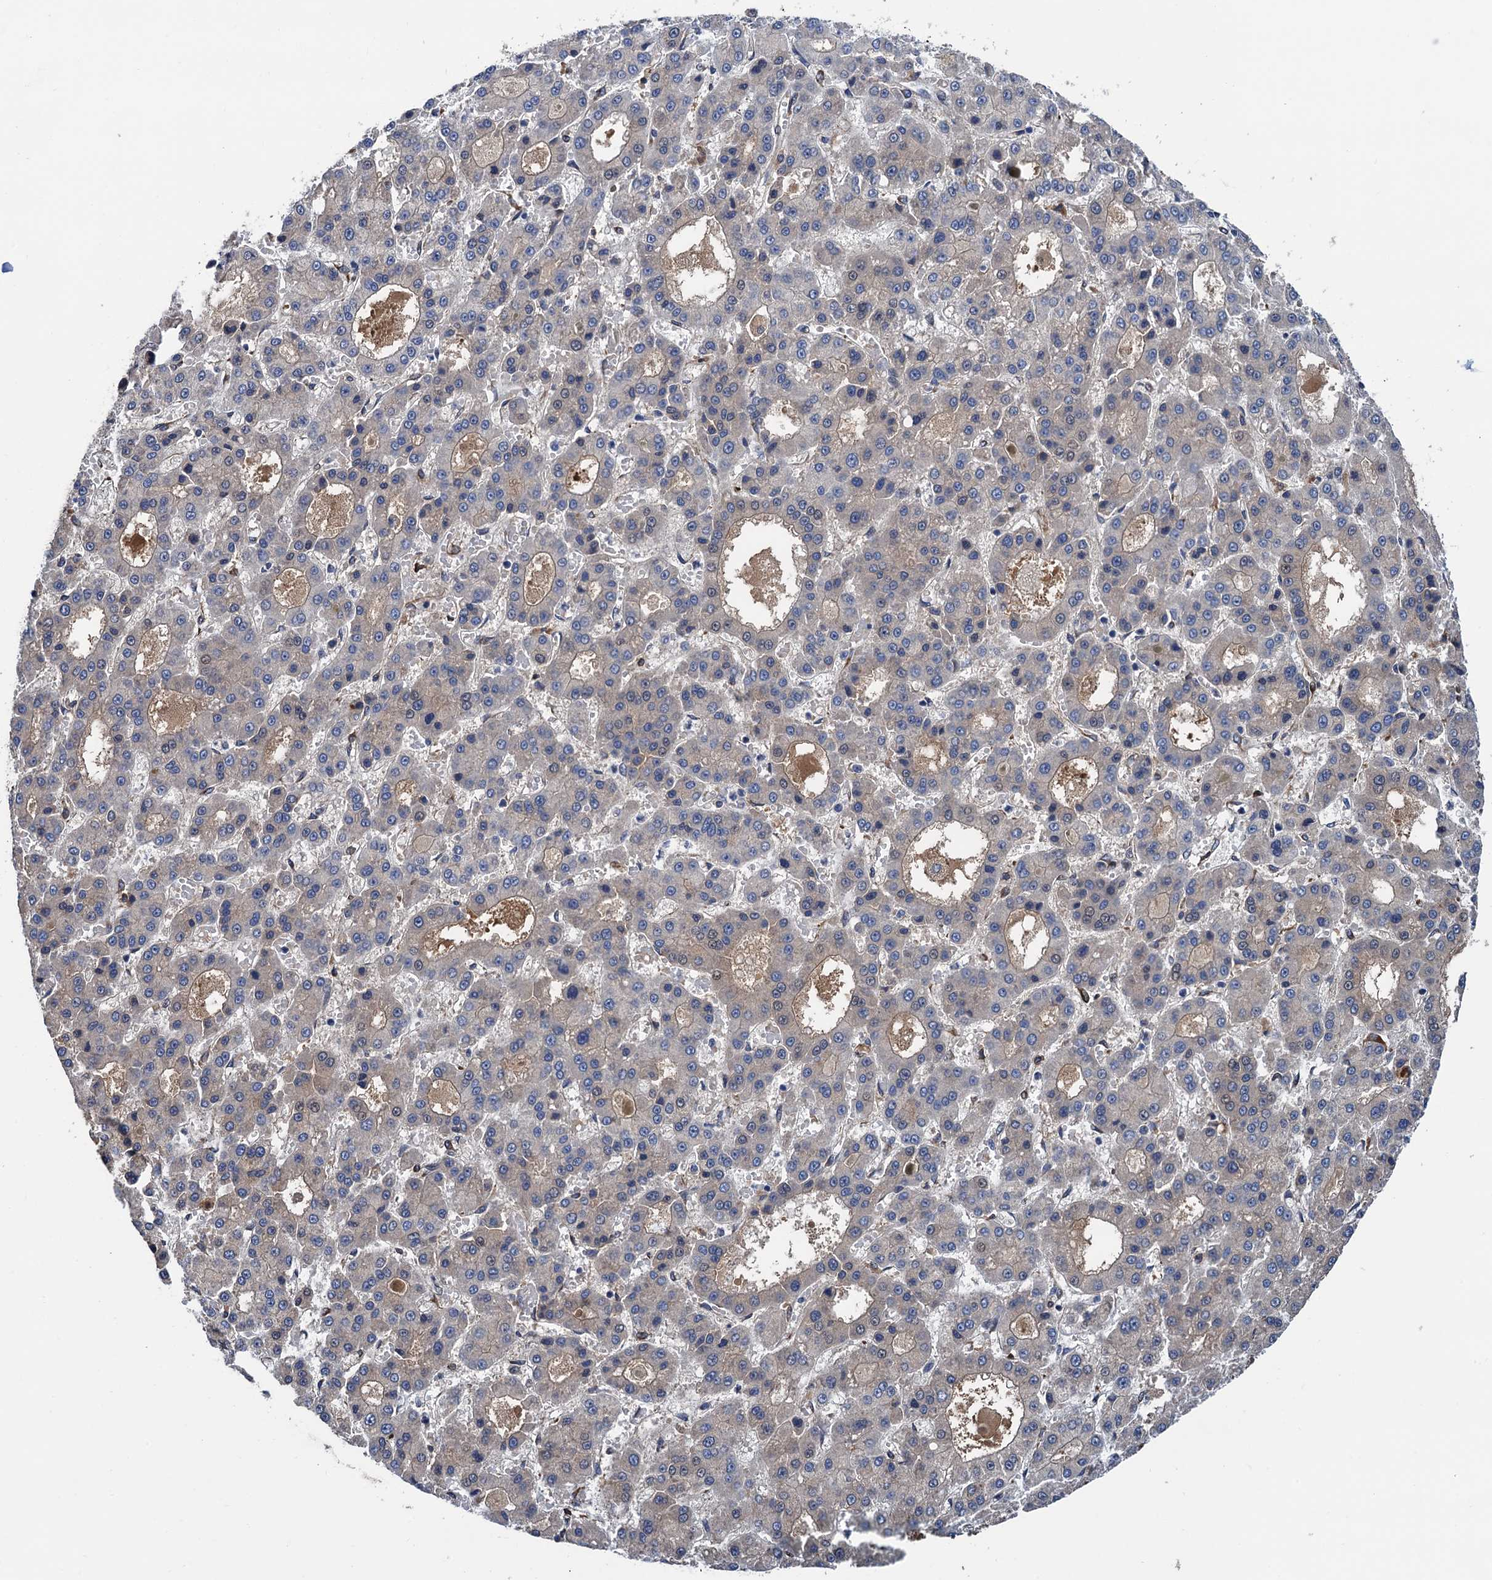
{"staining": {"intensity": "negative", "quantity": "none", "location": "none"}, "tissue": "liver cancer", "cell_type": "Tumor cells", "image_type": "cancer", "snomed": [{"axis": "morphology", "description": "Carcinoma, Hepatocellular, NOS"}, {"axis": "topography", "description": "Liver"}], "caption": "The IHC image has no significant positivity in tumor cells of liver cancer tissue. (Brightfield microscopy of DAB (3,3'-diaminobenzidine) immunohistochemistry at high magnification).", "gene": "CNNM1", "patient": {"sex": "male", "age": 70}}